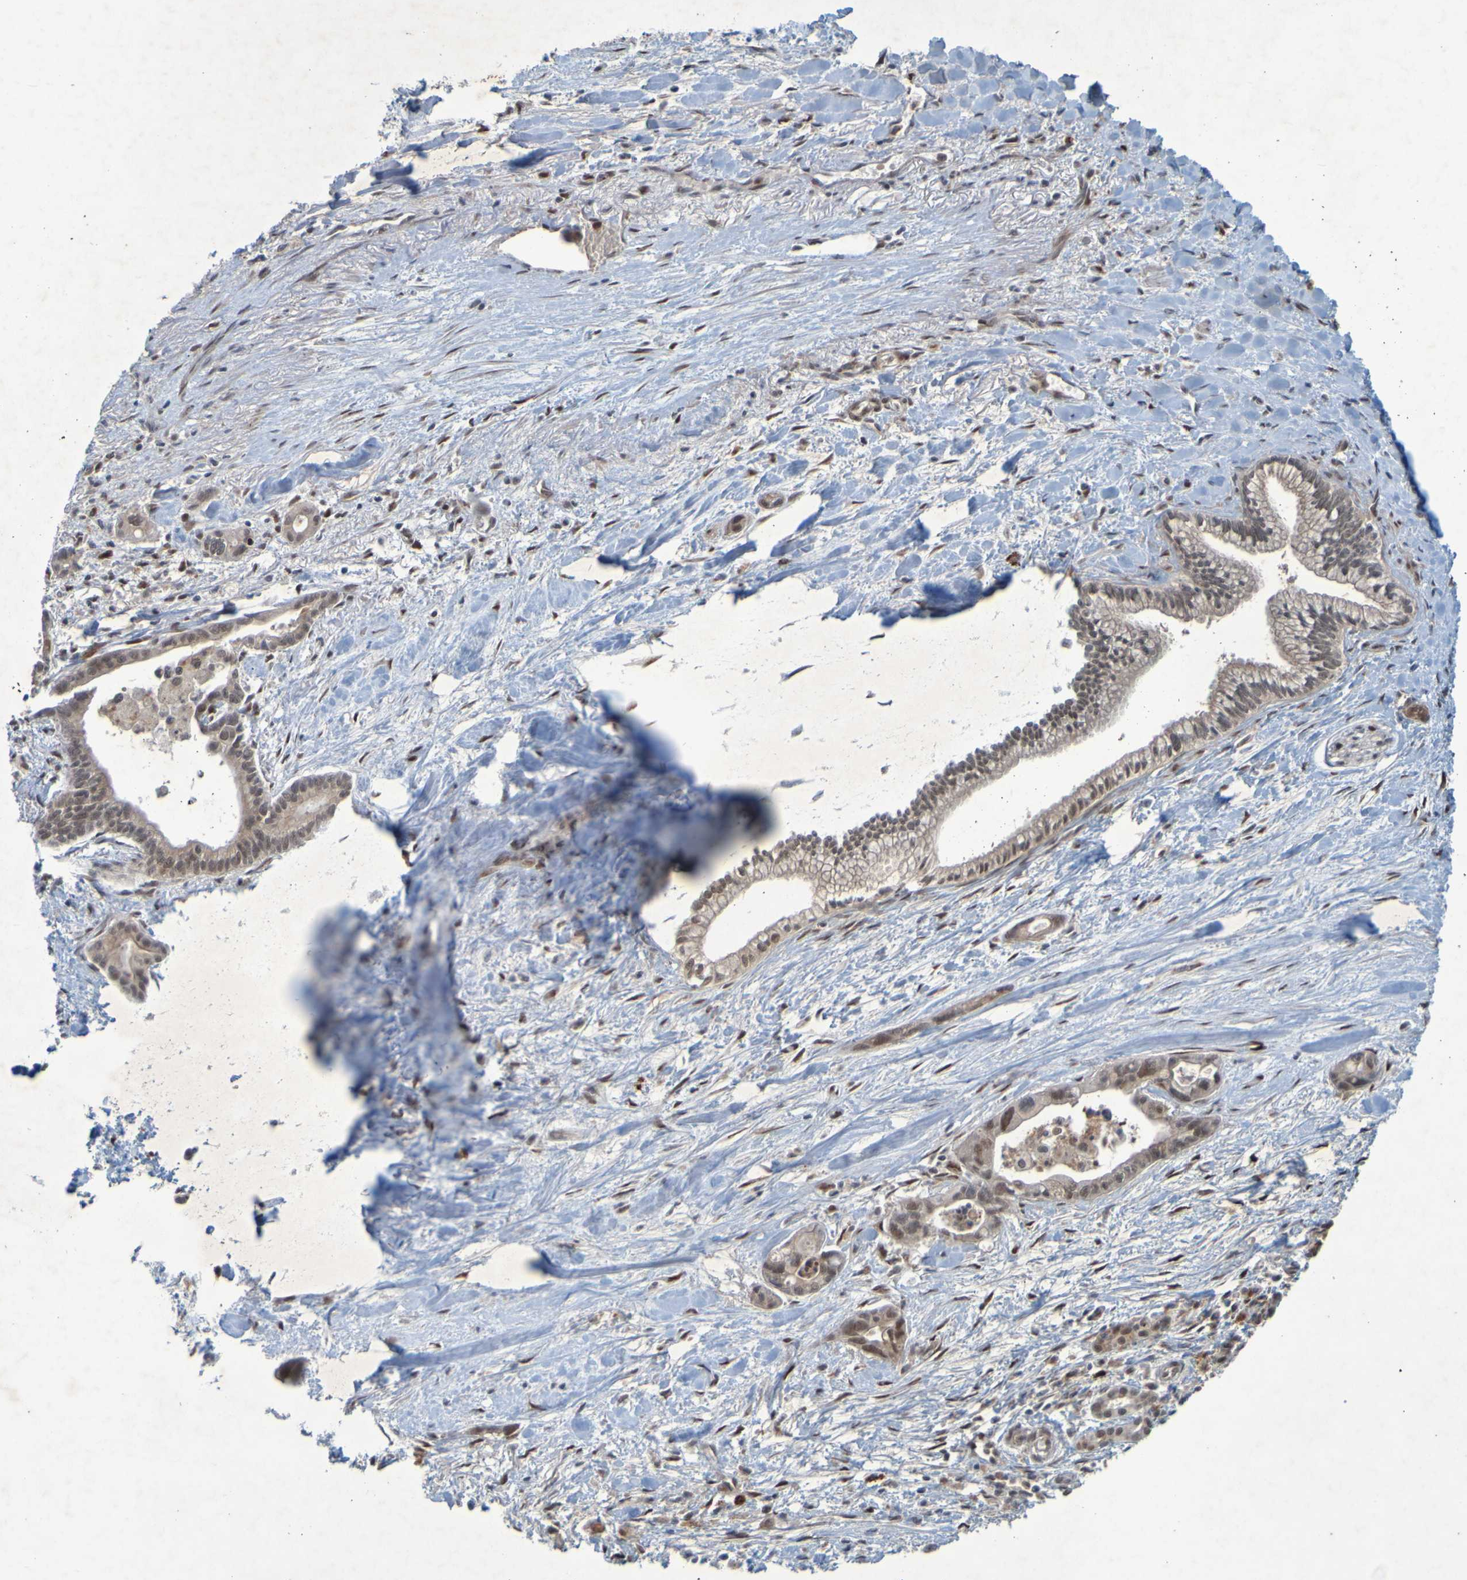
{"staining": {"intensity": "weak", "quantity": ">75%", "location": "cytoplasmic/membranous,nuclear"}, "tissue": "pancreatic cancer", "cell_type": "Tumor cells", "image_type": "cancer", "snomed": [{"axis": "morphology", "description": "Adenocarcinoma, NOS"}, {"axis": "topography", "description": "Pancreas"}], "caption": "Weak cytoplasmic/membranous and nuclear positivity is present in about >75% of tumor cells in pancreatic cancer (adenocarcinoma).", "gene": "MCPH1", "patient": {"sex": "male", "age": 70}}